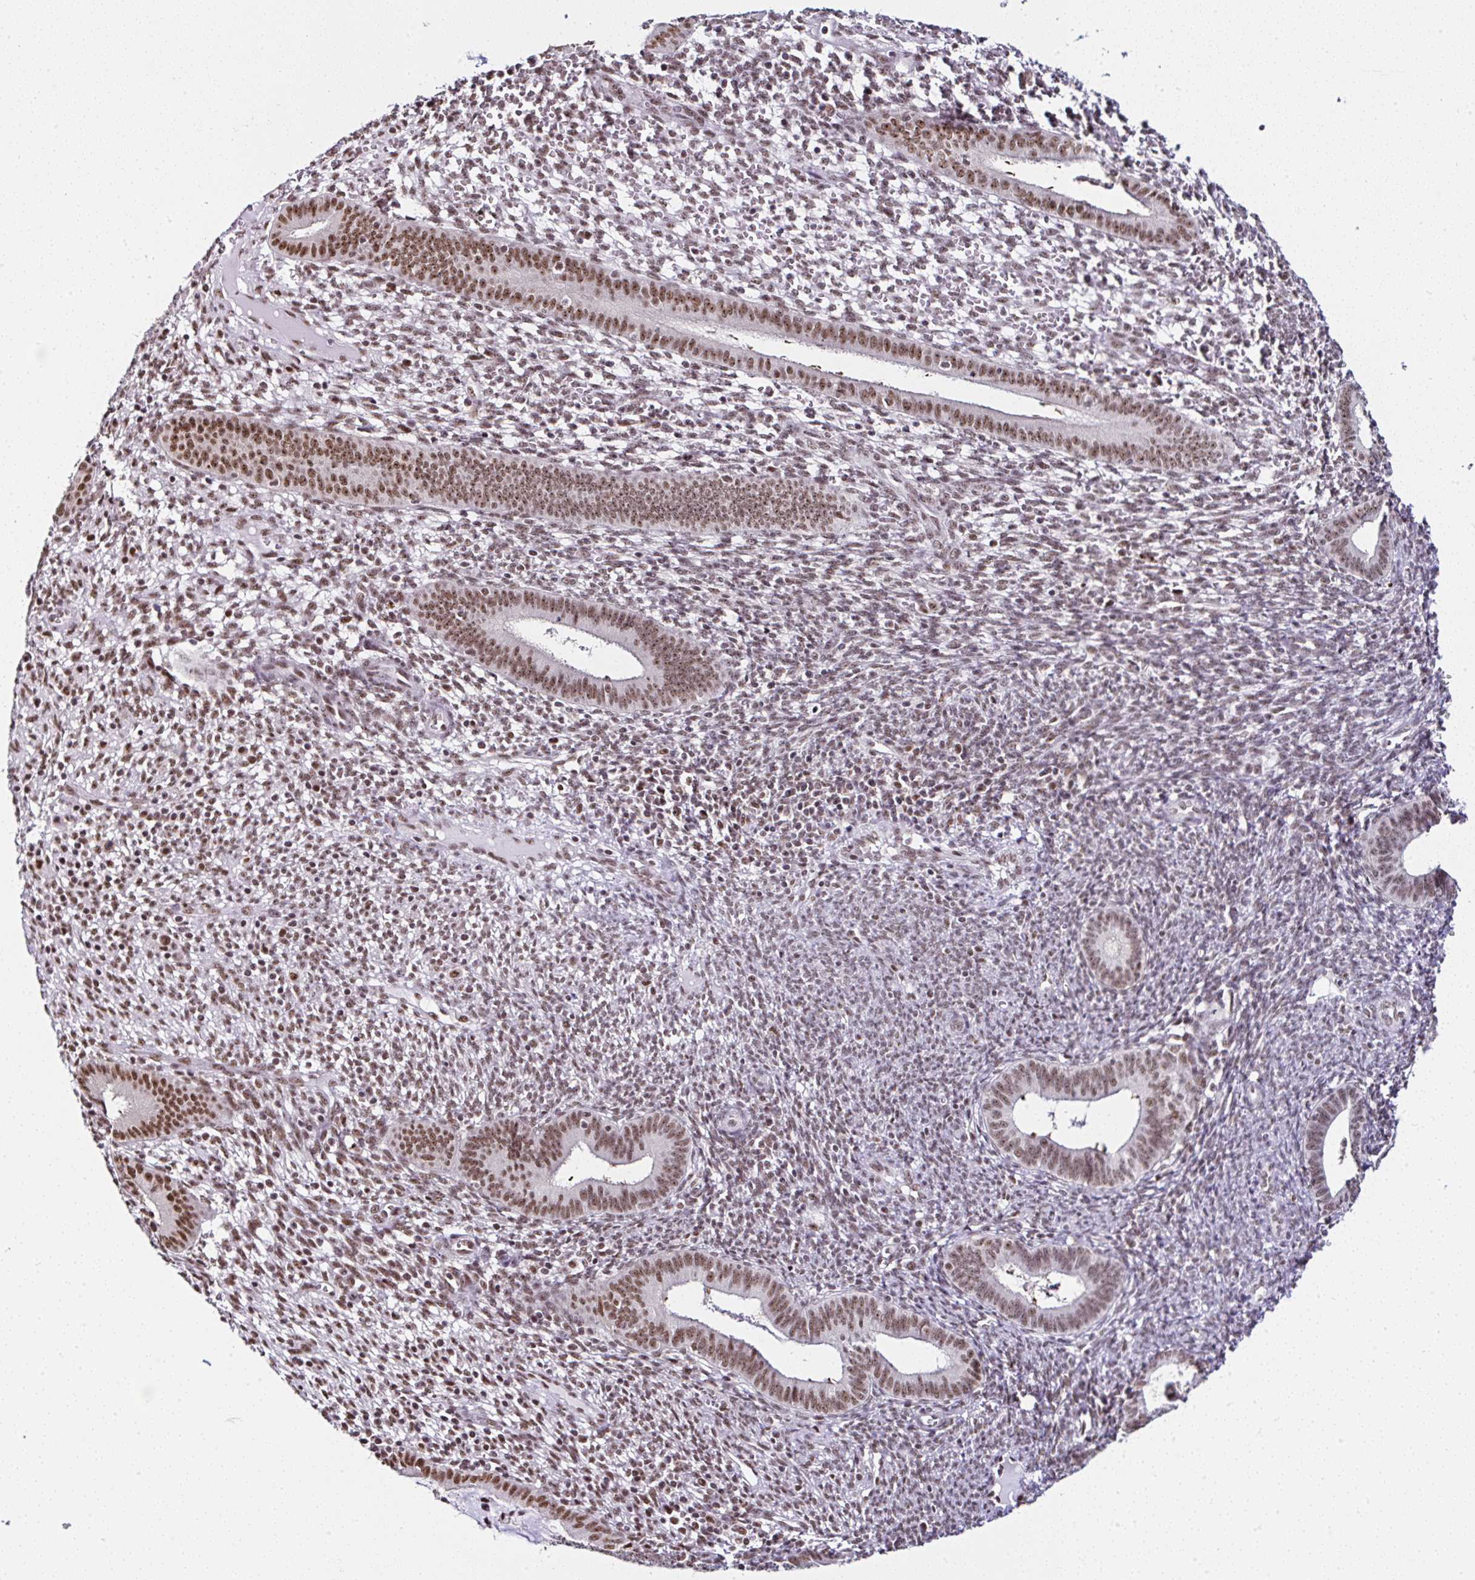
{"staining": {"intensity": "moderate", "quantity": "25%-75%", "location": "nuclear"}, "tissue": "endometrium", "cell_type": "Cells in endometrial stroma", "image_type": "normal", "snomed": [{"axis": "morphology", "description": "Normal tissue, NOS"}, {"axis": "topography", "description": "Endometrium"}], "caption": "About 25%-75% of cells in endometrial stroma in benign human endometrium reveal moderate nuclear protein positivity as visualized by brown immunohistochemical staining.", "gene": "PTPN2", "patient": {"sex": "female", "age": 41}}